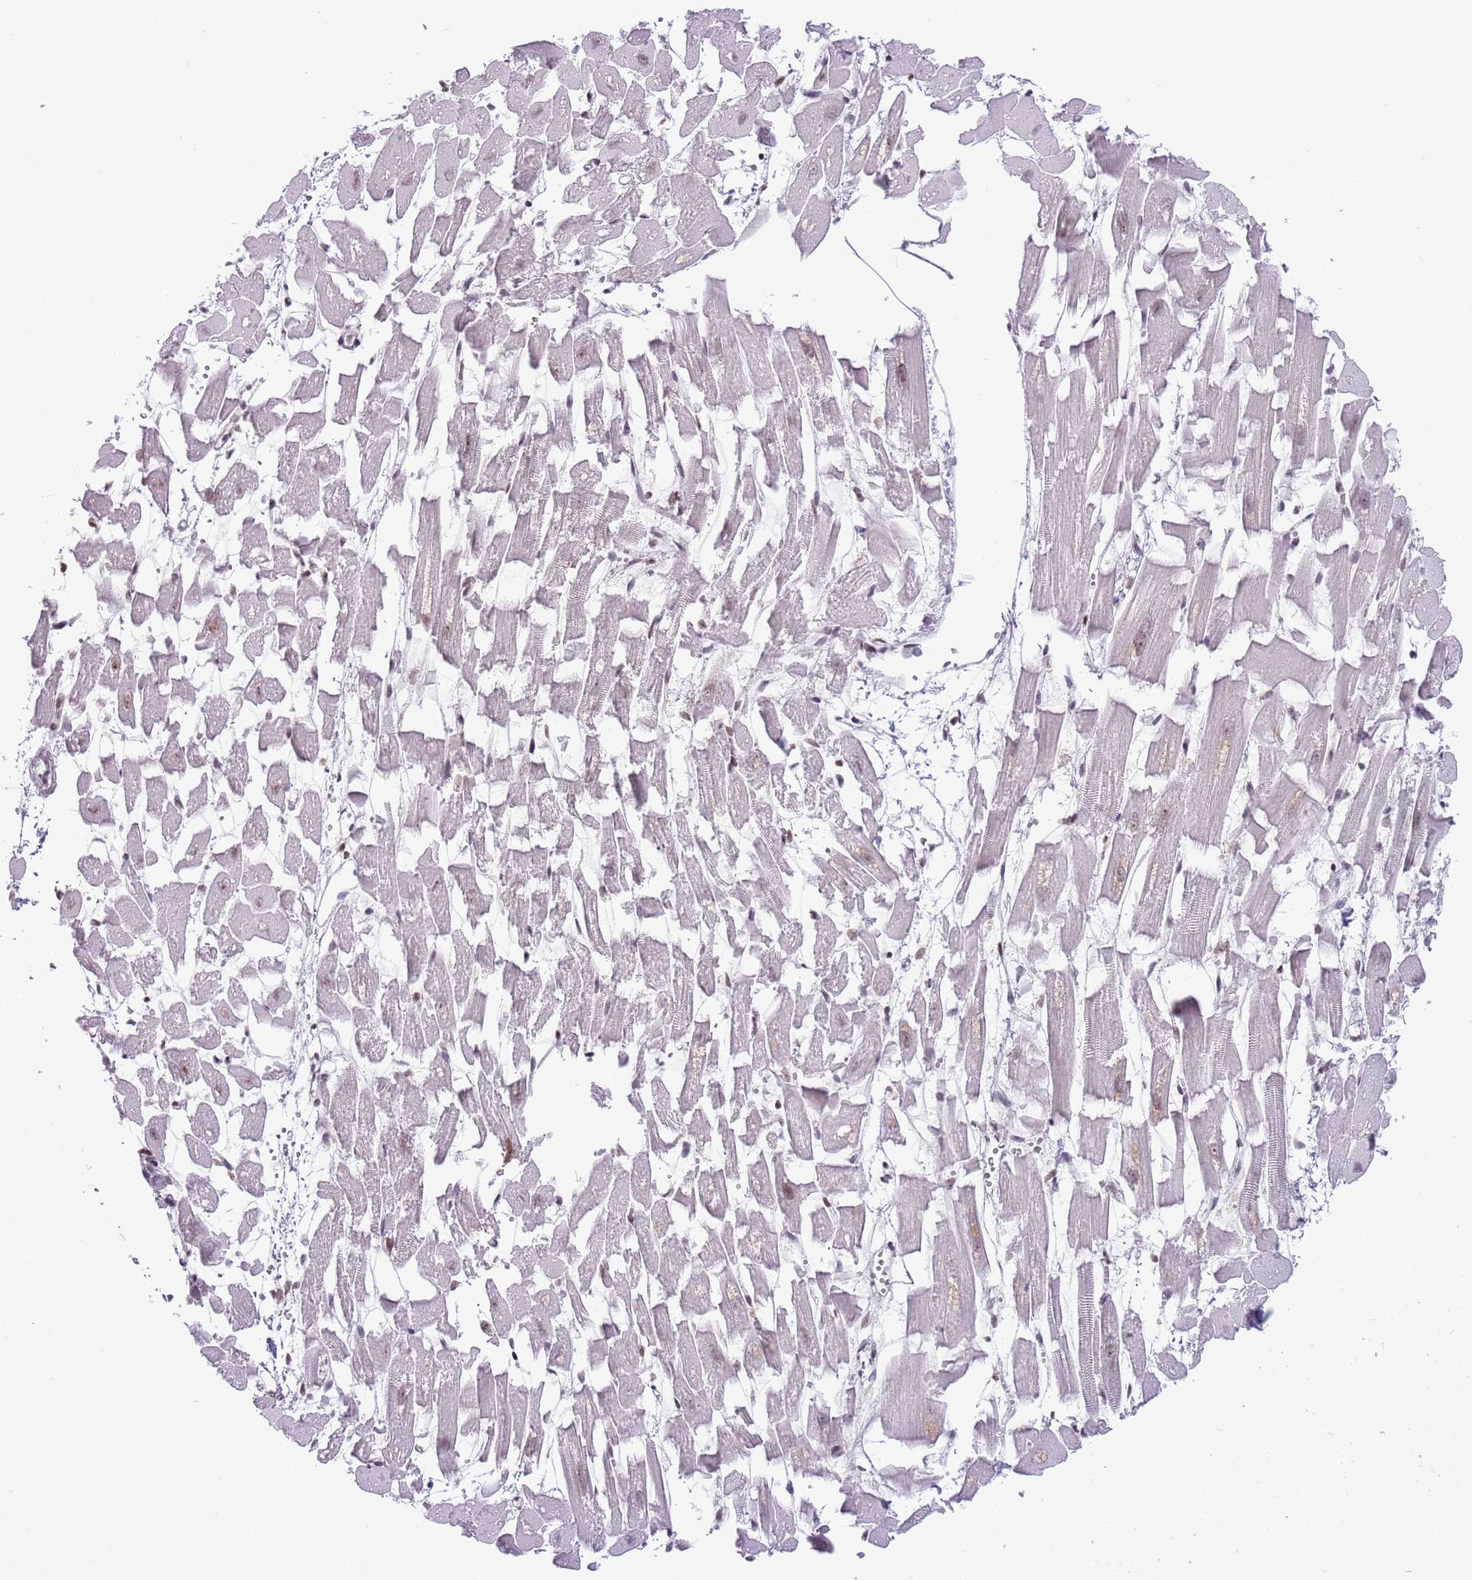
{"staining": {"intensity": "strong", "quantity": "25%-75%", "location": "nuclear"}, "tissue": "heart muscle", "cell_type": "Cardiomyocytes", "image_type": "normal", "snomed": [{"axis": "morphology", "description": "Normal tissue, NOS"}, {"axis": "topography", "description": "Heart"}], "caption": "This micrograph shows IHC staining of unremarkable heart muscle, with high strong nuclear positivity in about 25%-75% of cardiomyocytes.", "gene": "SELENOH", "patient": {"sex": "female", "age": 64}}